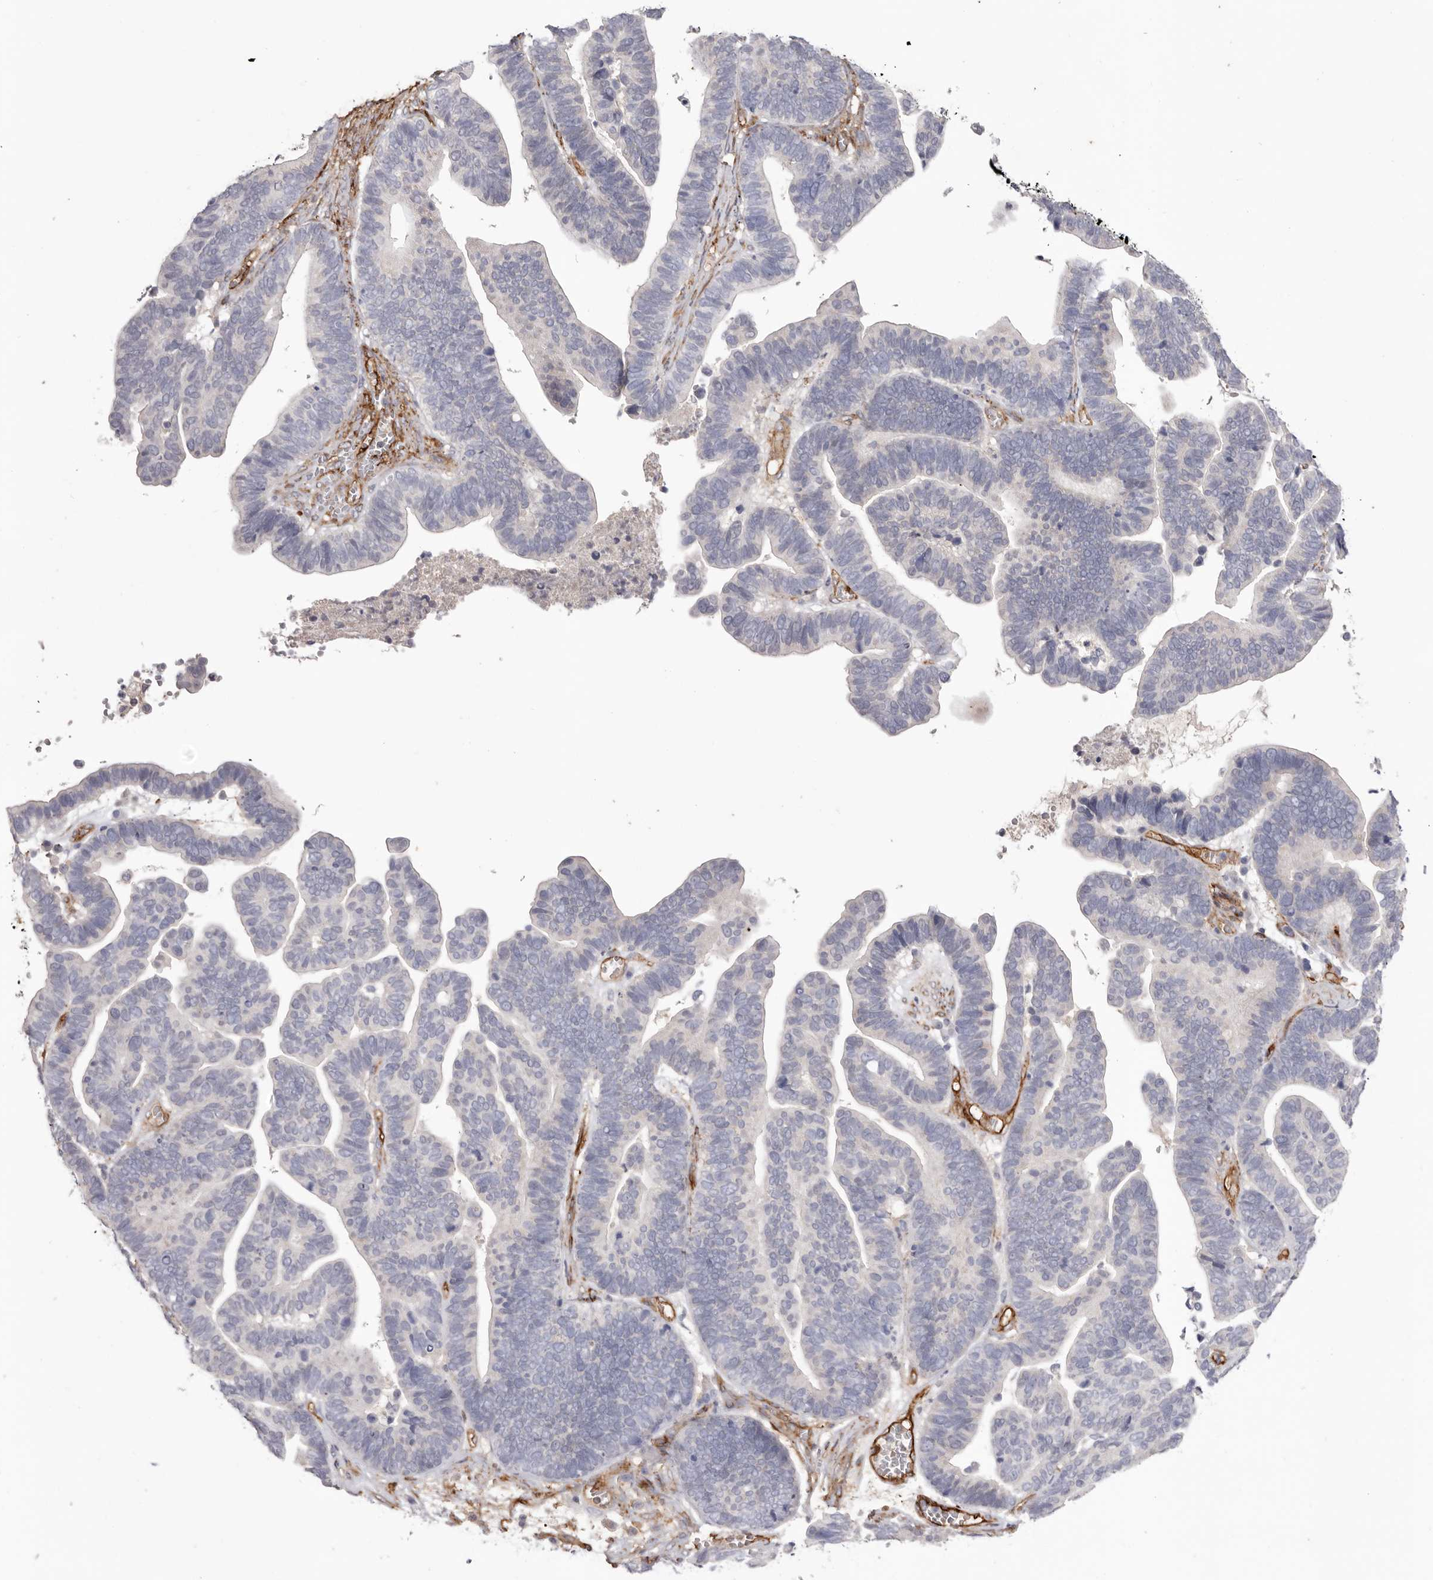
{"staining": {"intensity": "negative", "quantity": "none", "location": "none"}, "tissue": "ovarian cancer", "cell_type": "Tumor cells", "image_type": "cancer", "snomed": [{"axis": "morphology", "description": "Cystadenocarcinoma, serous, NOS"}, {"axis": "topography", "description": "Ovary"}], "caption": "Tumor cells show no significant protein expression in ovarian cancer (serous cystadenocarcinoma).", "gene": "LRRC66", "patient": {"sex": "female", "age": 56}}